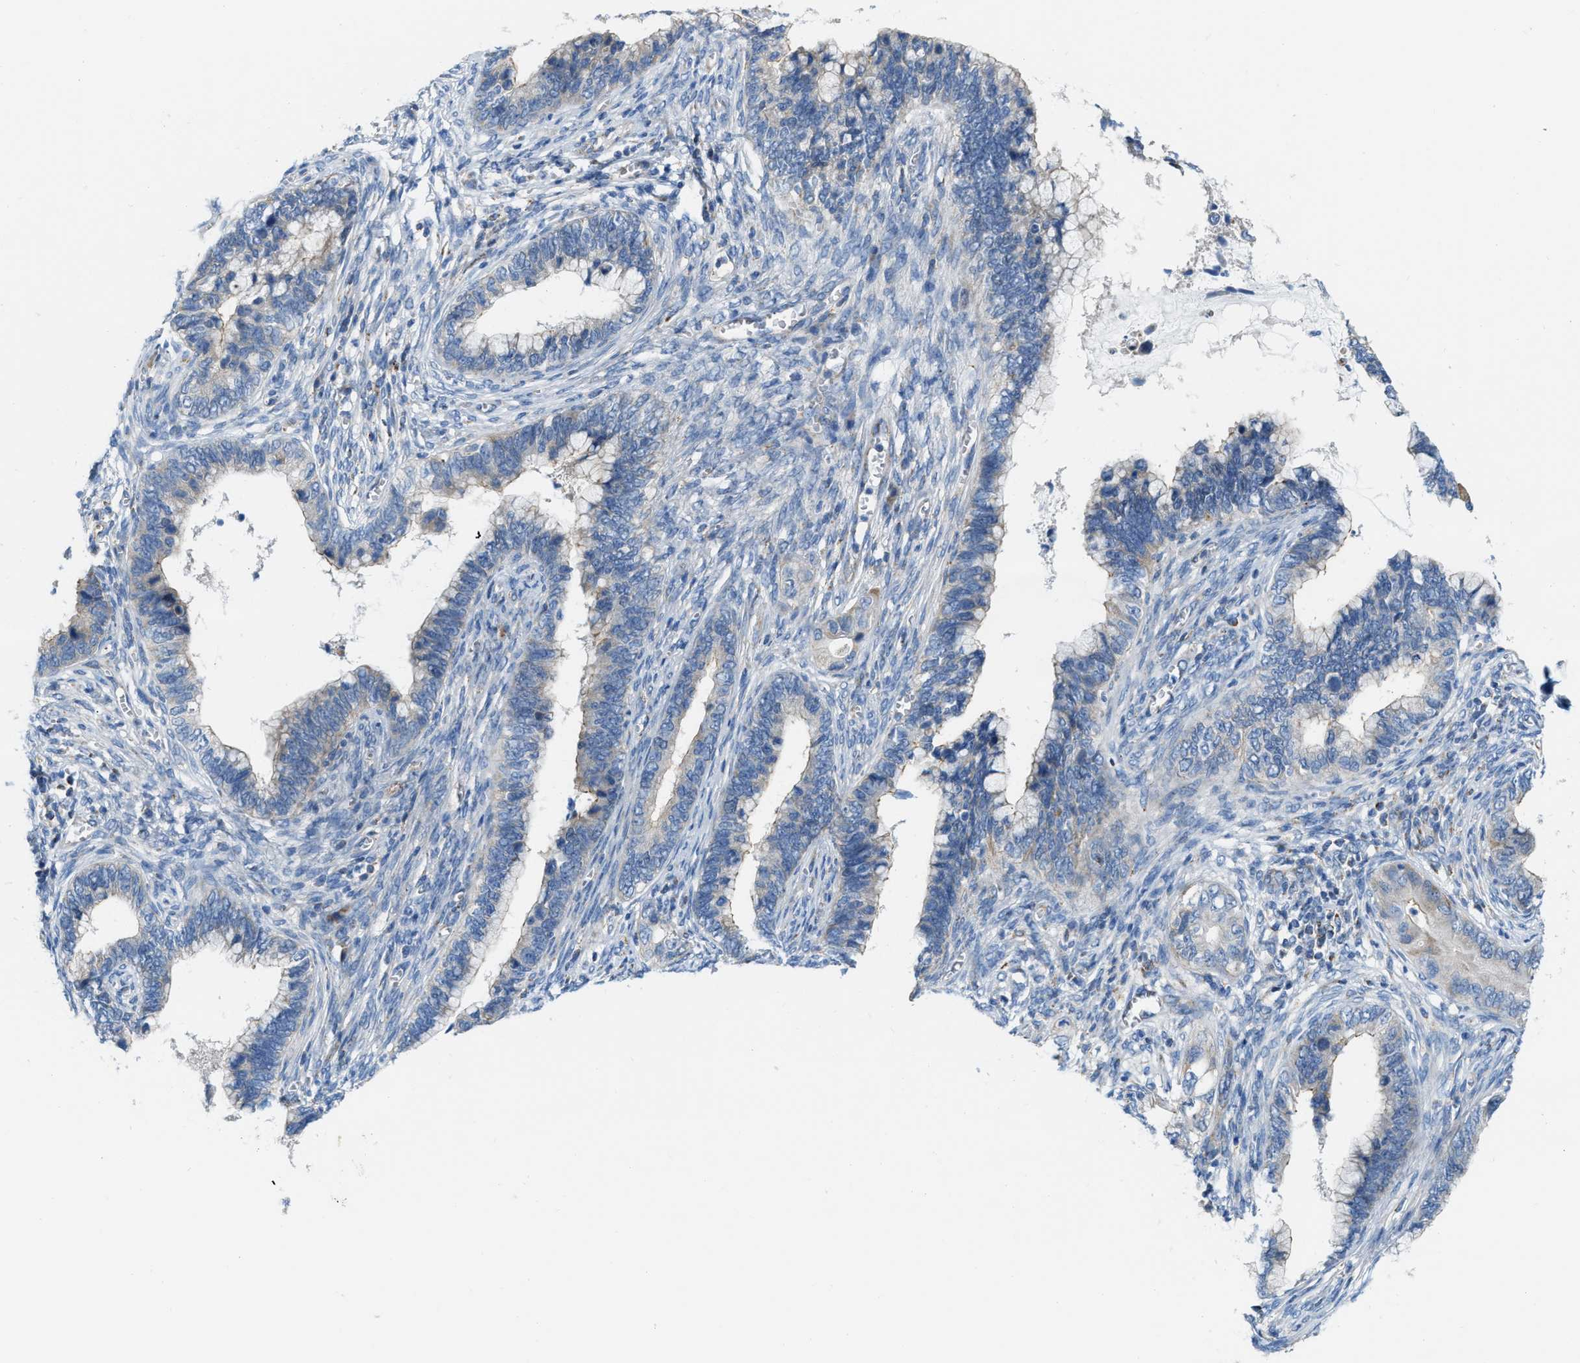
{"staining": {"intensity": "weak", "quantity": "<25%", "location": "cytoplasmic/membranous"}, "tissue": "cervical cancer", "cell_type": "Tumor cells", "image_type": "cancer", "snomed": [{"axis": "morphology", "description": "Adenocarcinoma, NOS"}, {"axis": "topography", "description": "Cervix"}], "caption": "Tumor cells are negative for brown protein staining in cervical cancer.", "gene": "JADE1", "patient": {"sex": "female", "age": 44}}